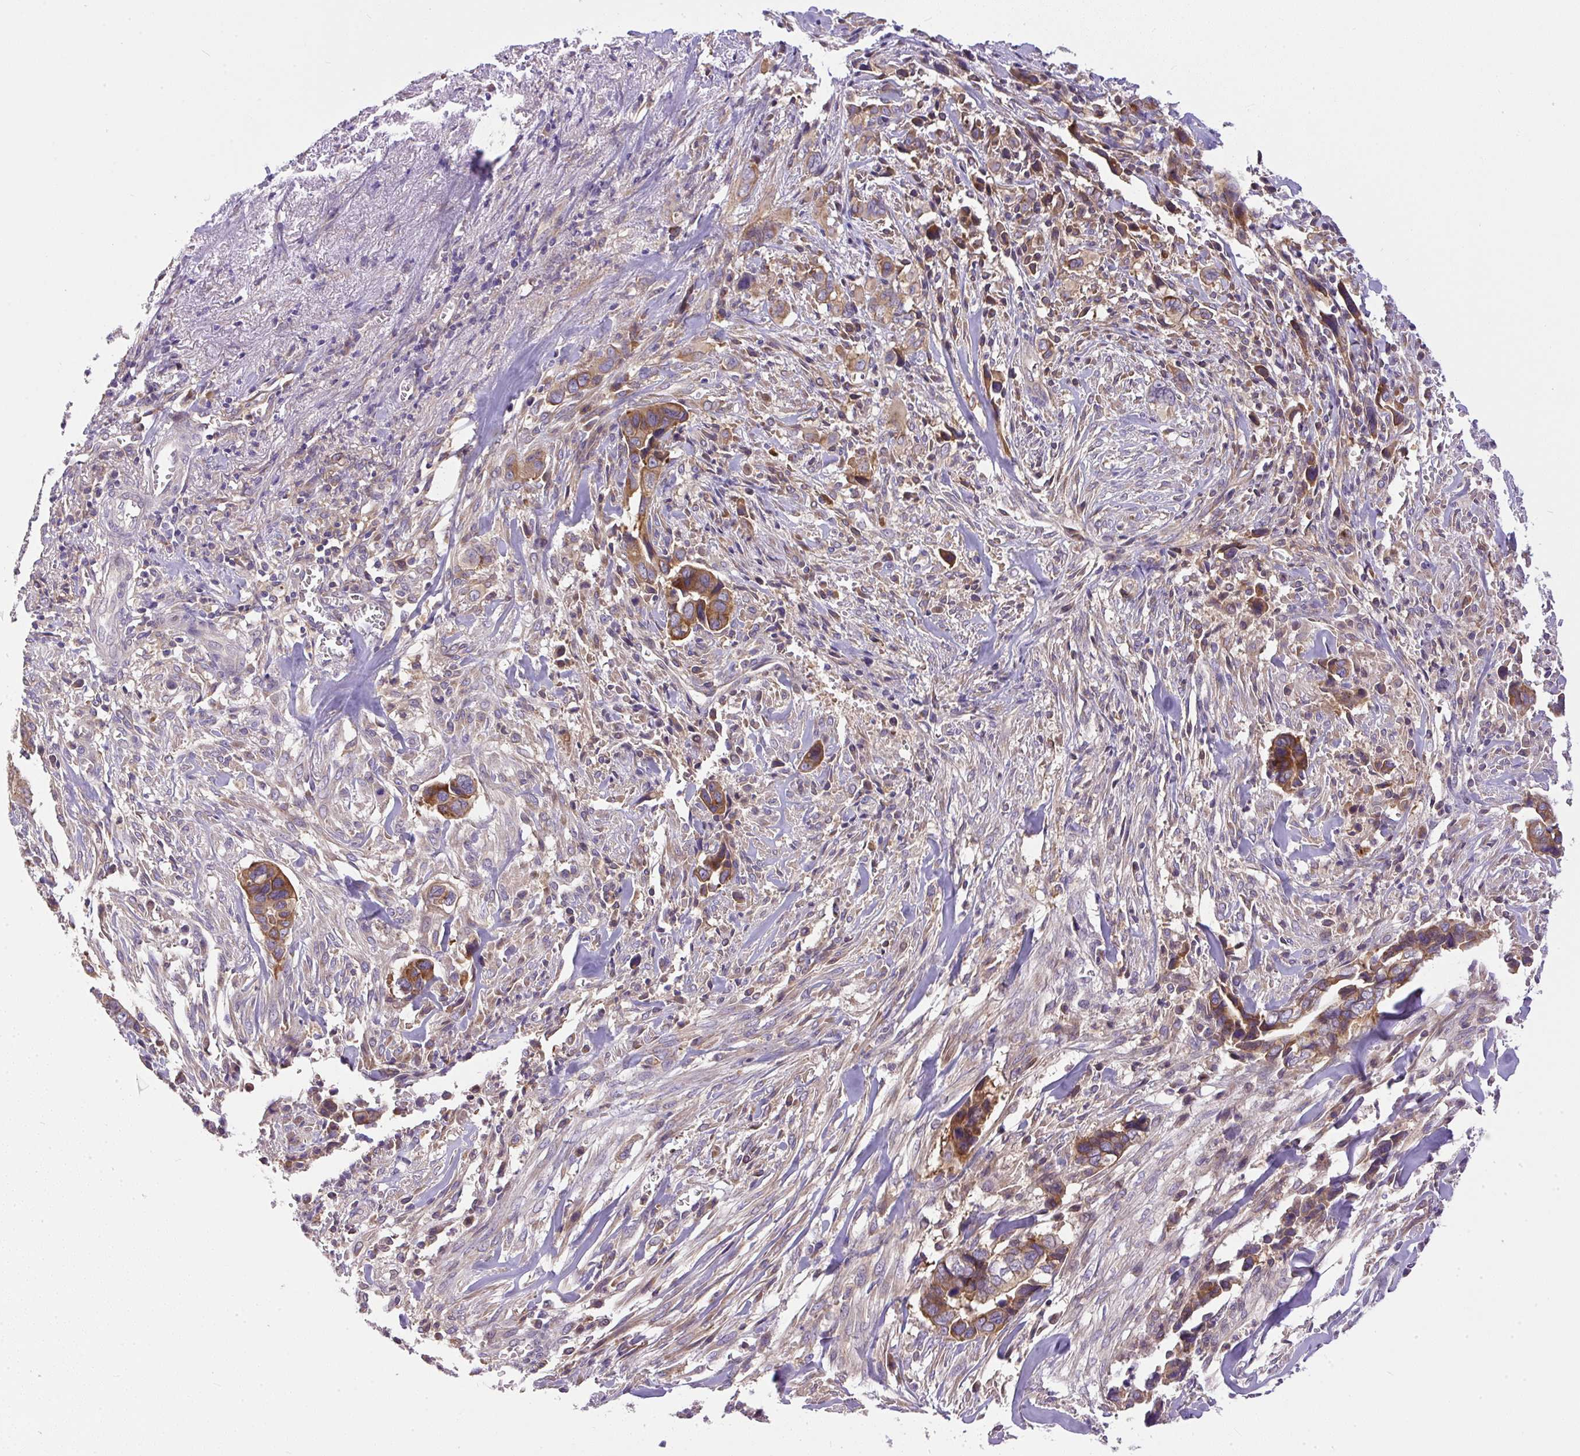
{"staining": {"intensity": "moderate", "quantity": ">75%", "location": "cytoplasmic/membranous"}, "tissue": "liver cancer", "cell_type": "Tumor cells", "image_type": "cancer", "snomed": [{"axis": "morphology", "description": "Cholangiocarcinoma"}, {"axis": "topography", "description": "Liver"}], "caption": "Liver cancer stained with a brown dye exhibits moderate cytoplasmic/membranous positive positivity in about >75% of tumor cells.", "gene": "DAPK1", "patient": {"sex": "female", "age": 79}}